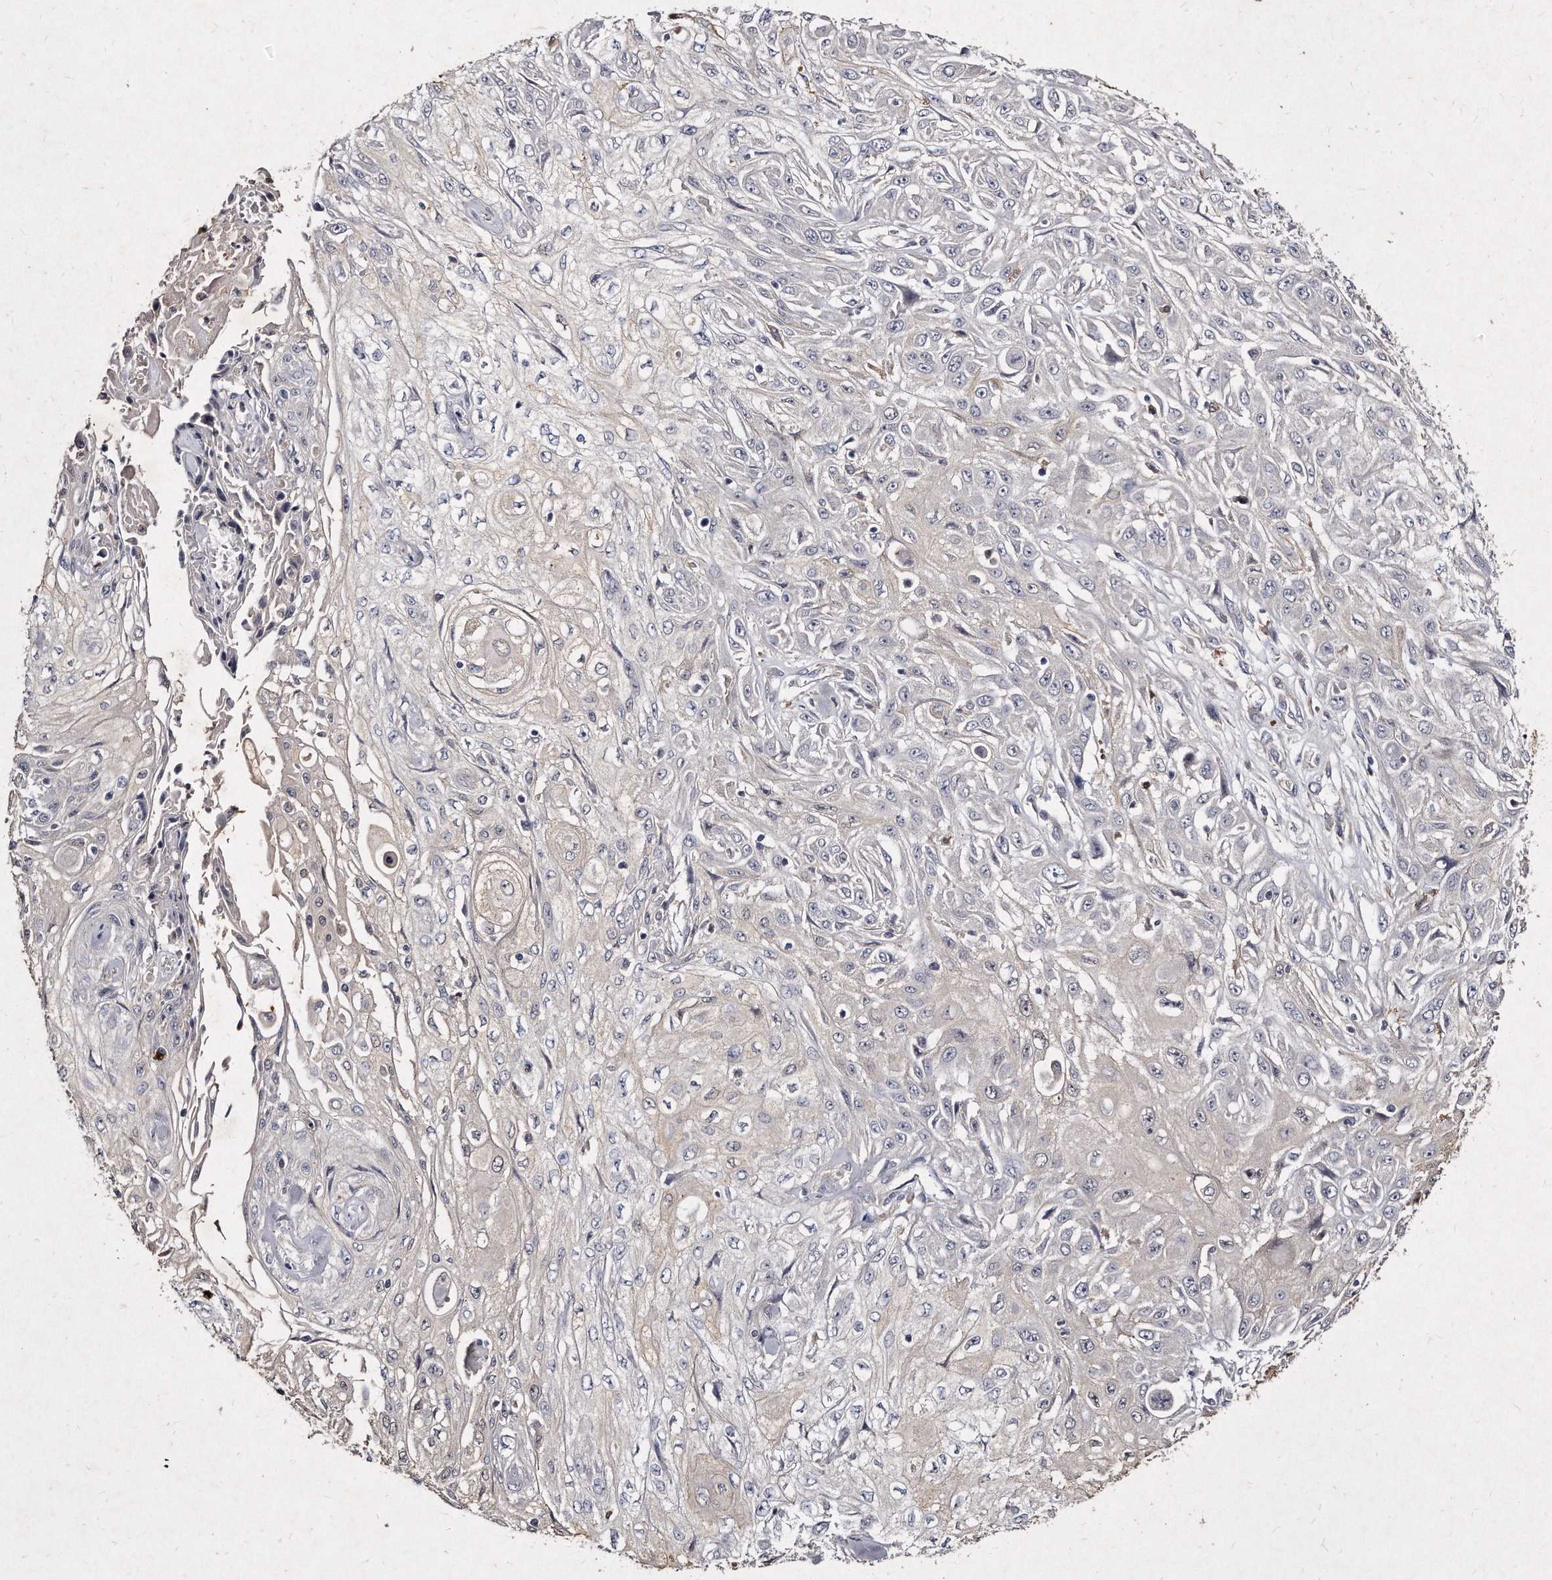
{"staining": {"intensity": "negative", "quantity": "none", "location": "none"}, "tissue": "skin cancer", "cell_type": "Tumor cells", "image_type": "cancer", "snomed": [{"axis": "morphology", "description": "Squamous cell carcinoma, NOS"}, {"axis": "morphology", "description": "Squamous cell carcinoma, metastatic, NOS"}, {"axis": "topography", "description": "Skin"}, {"axis": "topography", "description": "Lymph node"}], "caption": "The micrograph displays no significant staining in tumor cells of skin cancer (metastatic squamous cell carcinoma).", "gene": "KLHDC3", "patient": {"sex": "male", "age": 75}}